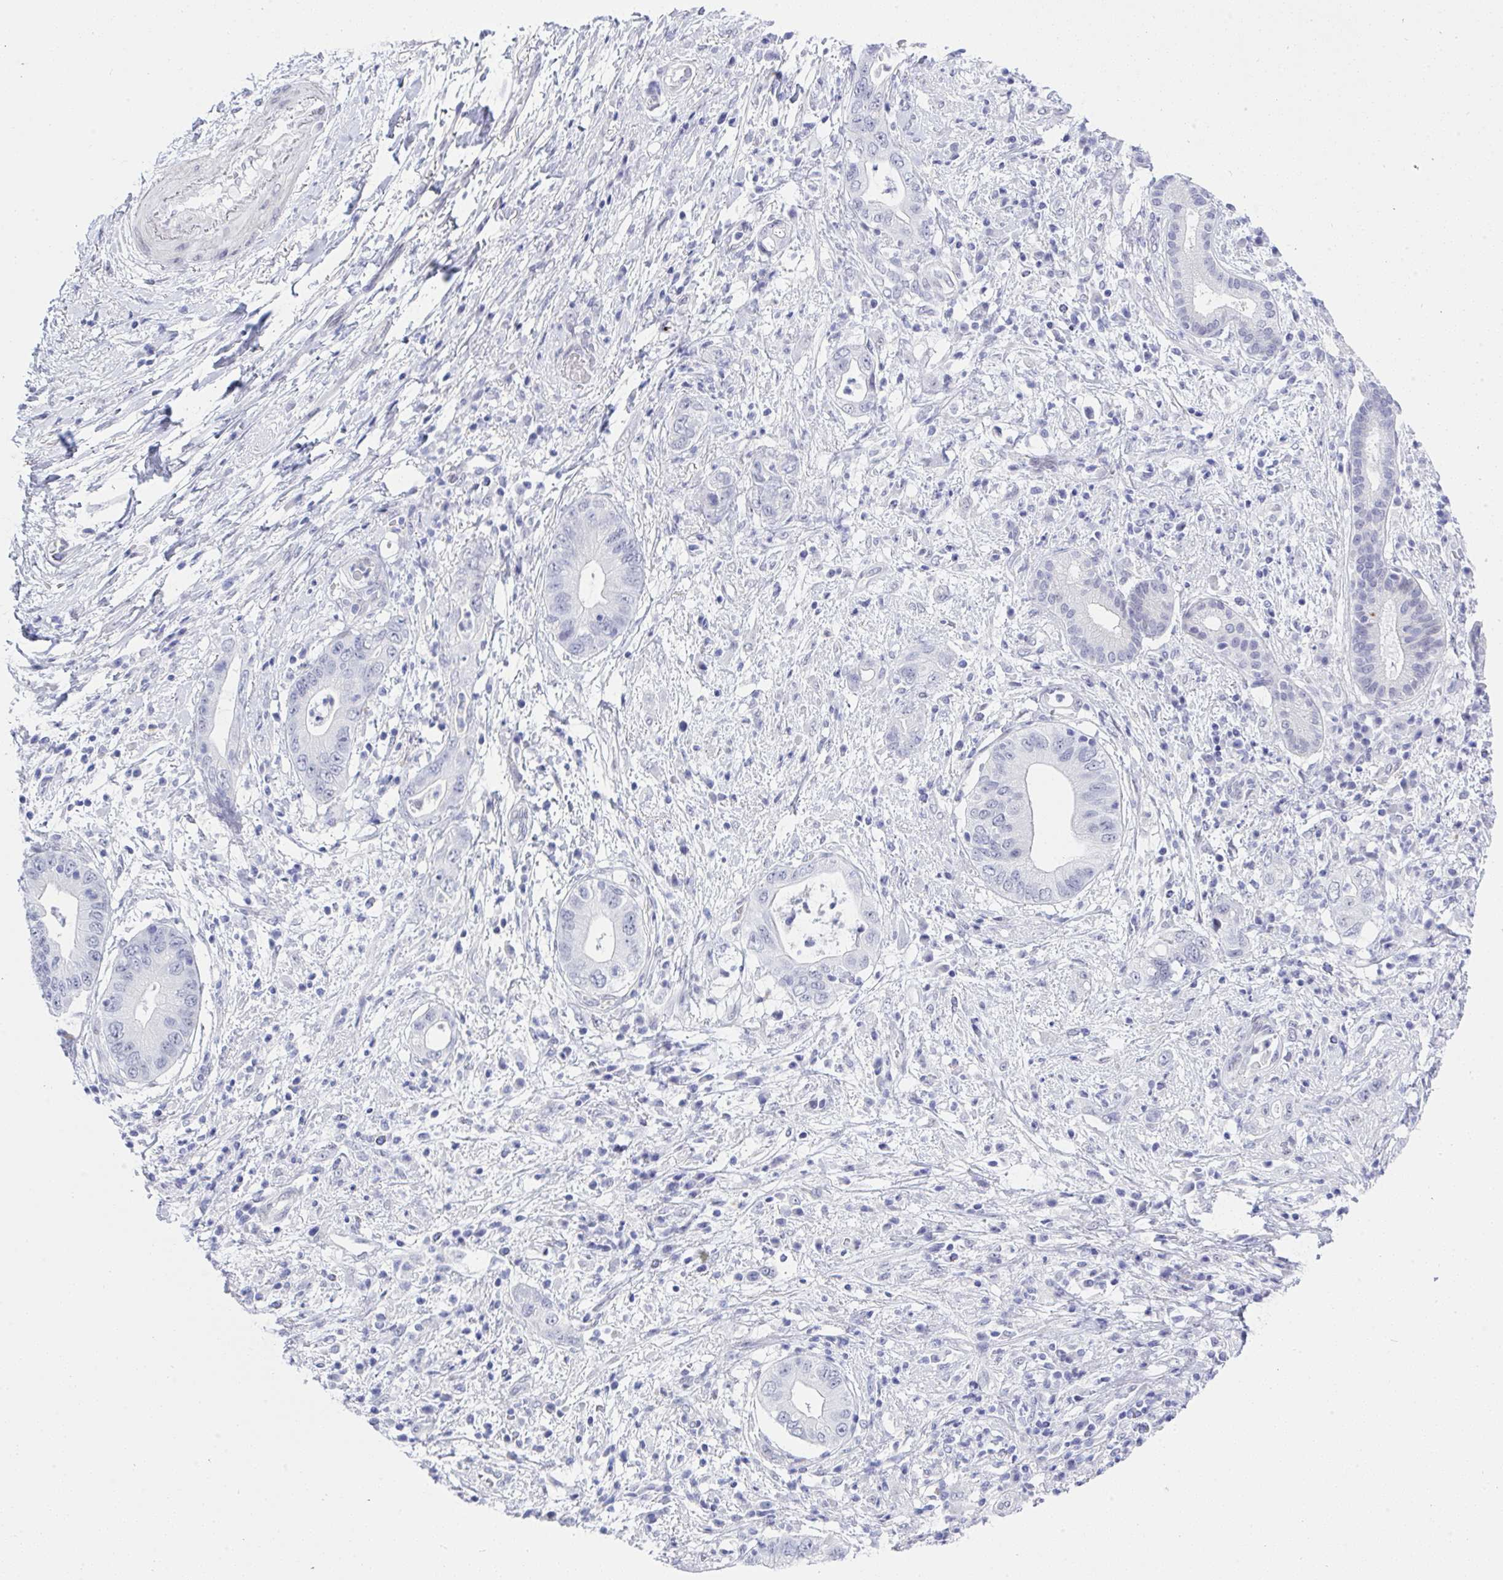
{"staining": {"intensity": "negative", "quantity": "none", "location": "none"}, "tissue": "pancreatic cancer", "cell_type": "Tumor cells", "image_type": "cancer", "snomed": [{"axis": "morphology", "description": "Adenocarcinoma, NOS"}, {"axis": "topography", "description": "Pancreas"}], "caption": "The photomicrograph exhibits no staining of tumor cells in adenocarcinoma (pancreatic).", "gene": "MFSD4A", "patient": {"sex": "female", "age": 72}}